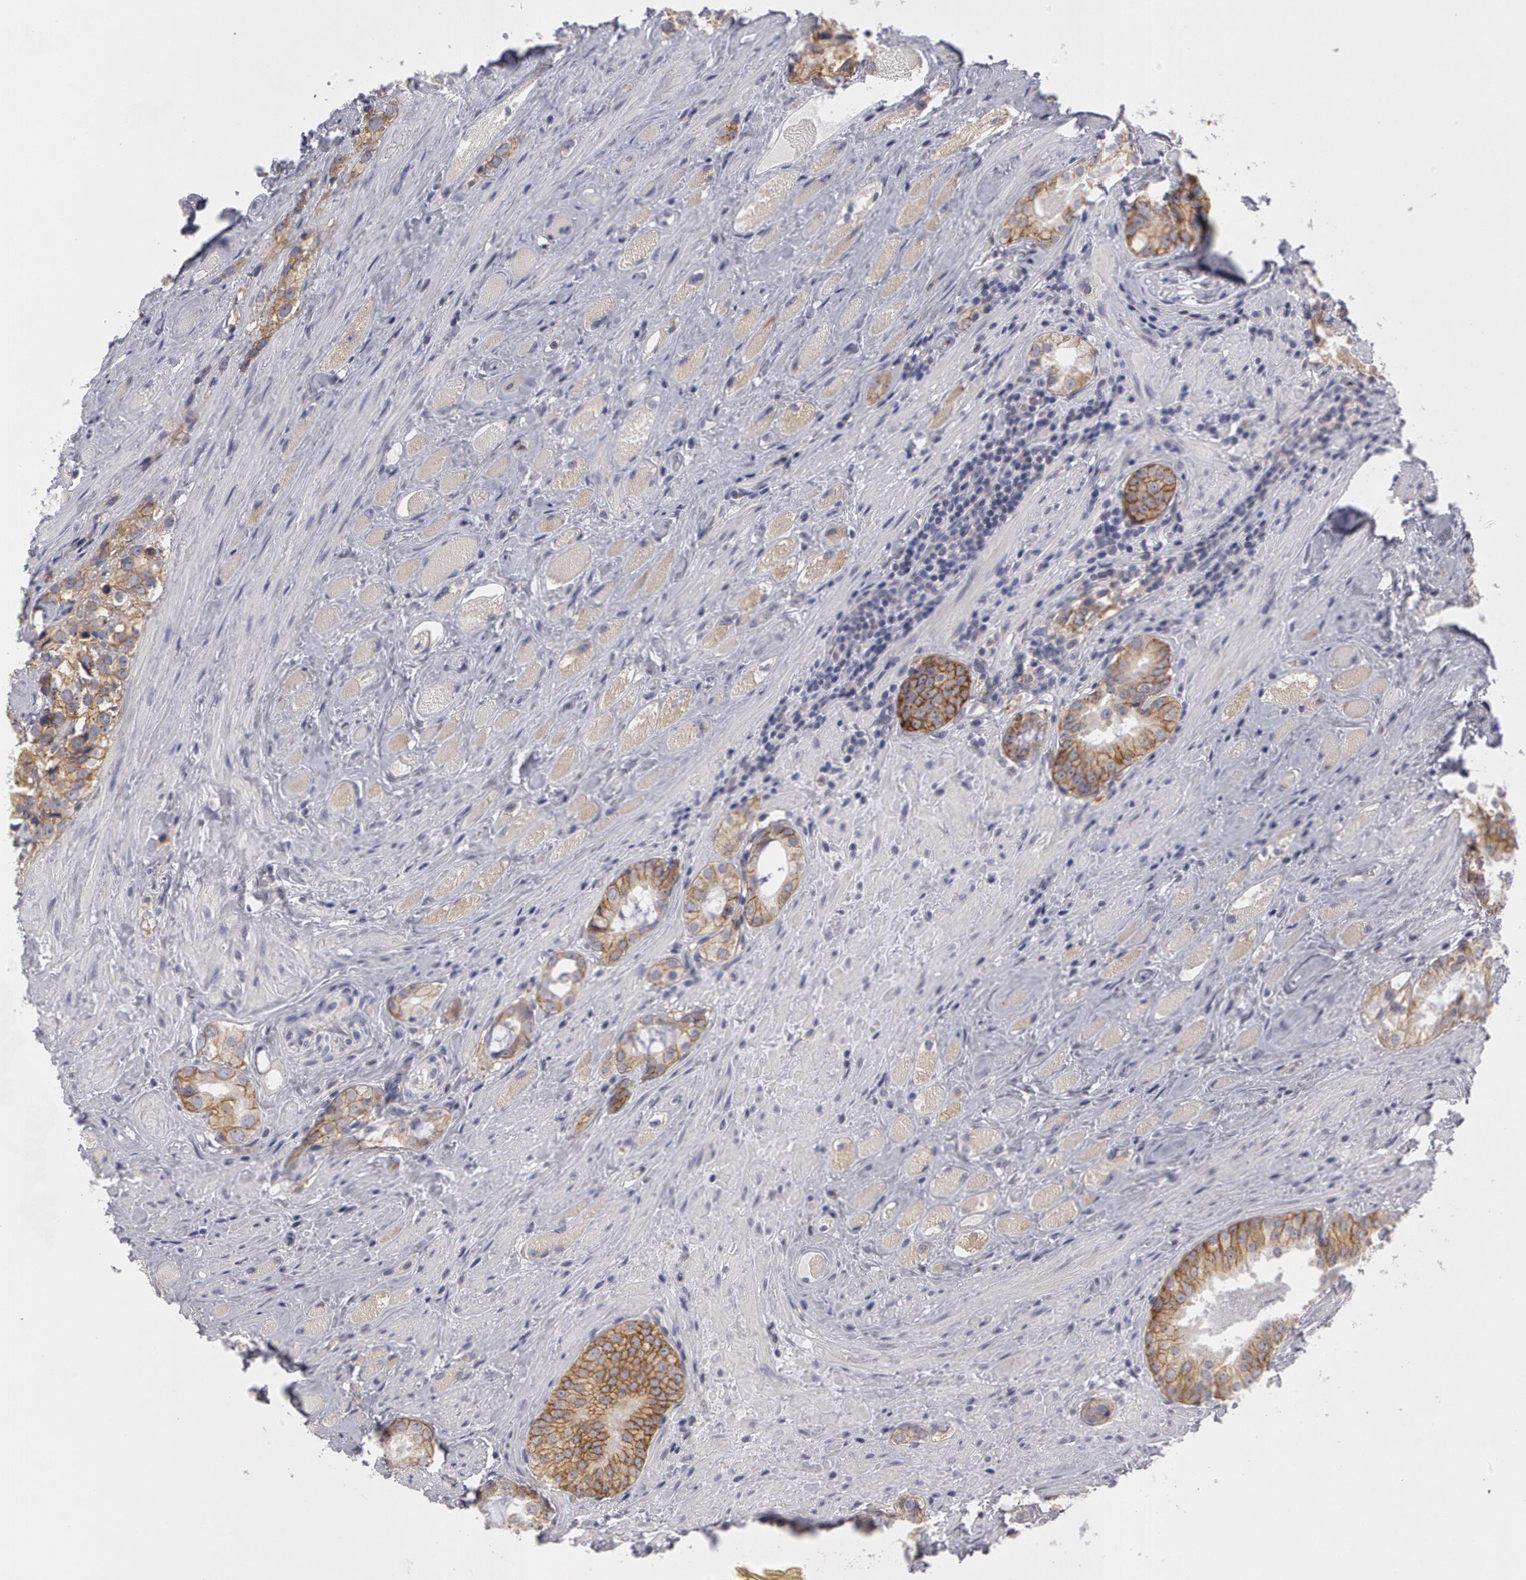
{"staining": {"intensity": "weak", "quantity": "25%-75%", "location": "cytoplasmic/membranous"}, "tissue": "prostate cancer", "cell_type": "Tumor cells", "image_type": "cancer", "snomed": [{"axis": "morphology", "description": "Adenocarcinoma, Medium grade"}, {"axis": "topography", "description": "Prostate"}], "caption": "Weak cytoplasmic/membranous positivity for a protein is appreciated in approximately 25%-75% of tumor cells of prostate cancer (adenocarcinoma (medium-grade)) using immunohistochemistry.", "gene": "ERBB2", "patient": {"sex": "male", "age": 73}}